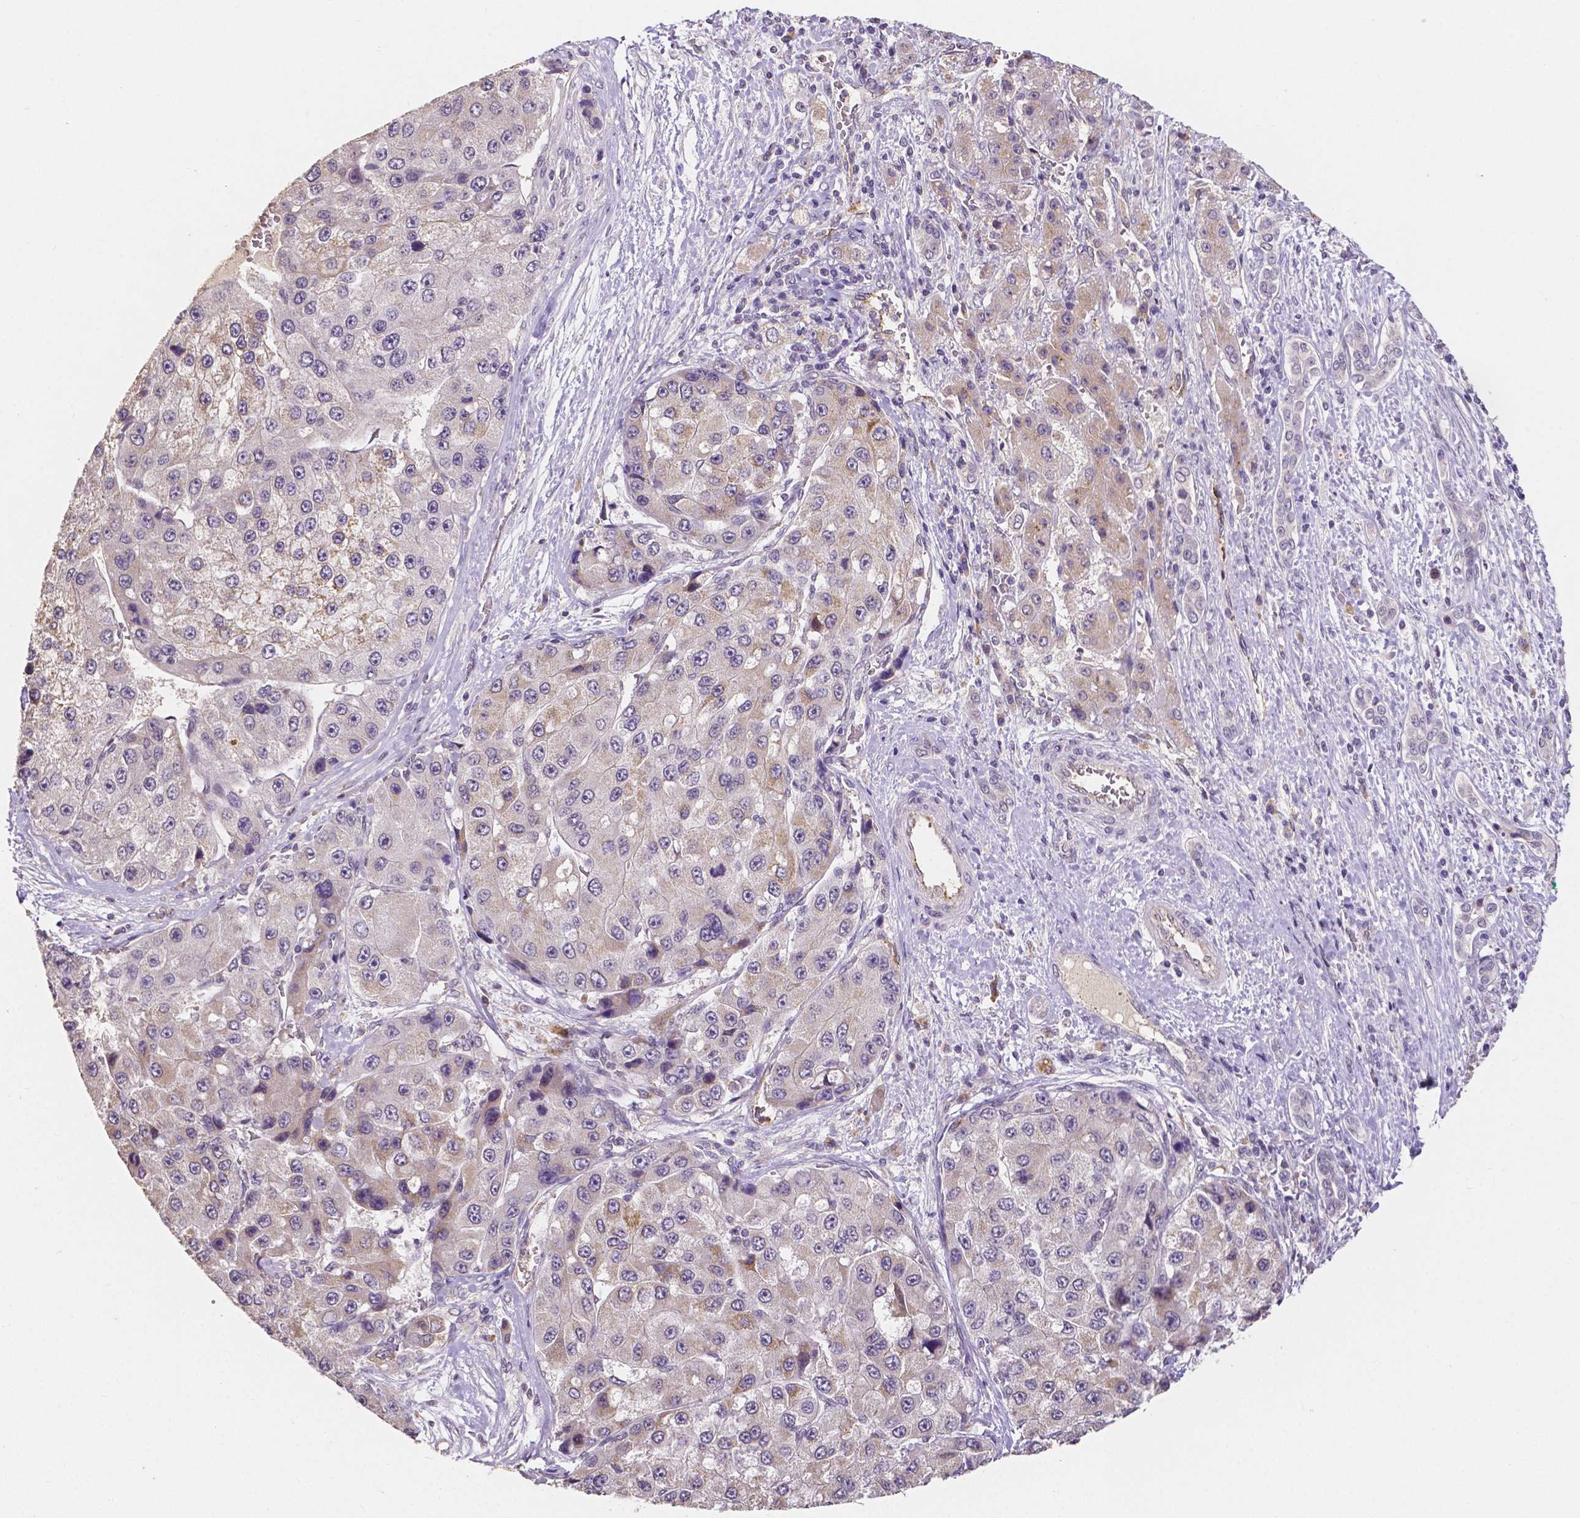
{"staining": {"intensity": "negative", "quantity": "none", "location": "none"}, "tissue": "liver cancer", "cell_type": "Tumor cells", "image_type": "cancer", "snomed": [{"axis": "morphology", "description": "Carcinoma, Hepatocellular, NOS"}, {"axis": "topography", "description": "Liver"}], "caption": "Tumor cells show no significant staining in liver hepatocellular carcinoma.", "gene": "ELAVL2", "patient": {"sex": "female", "age": 73}}